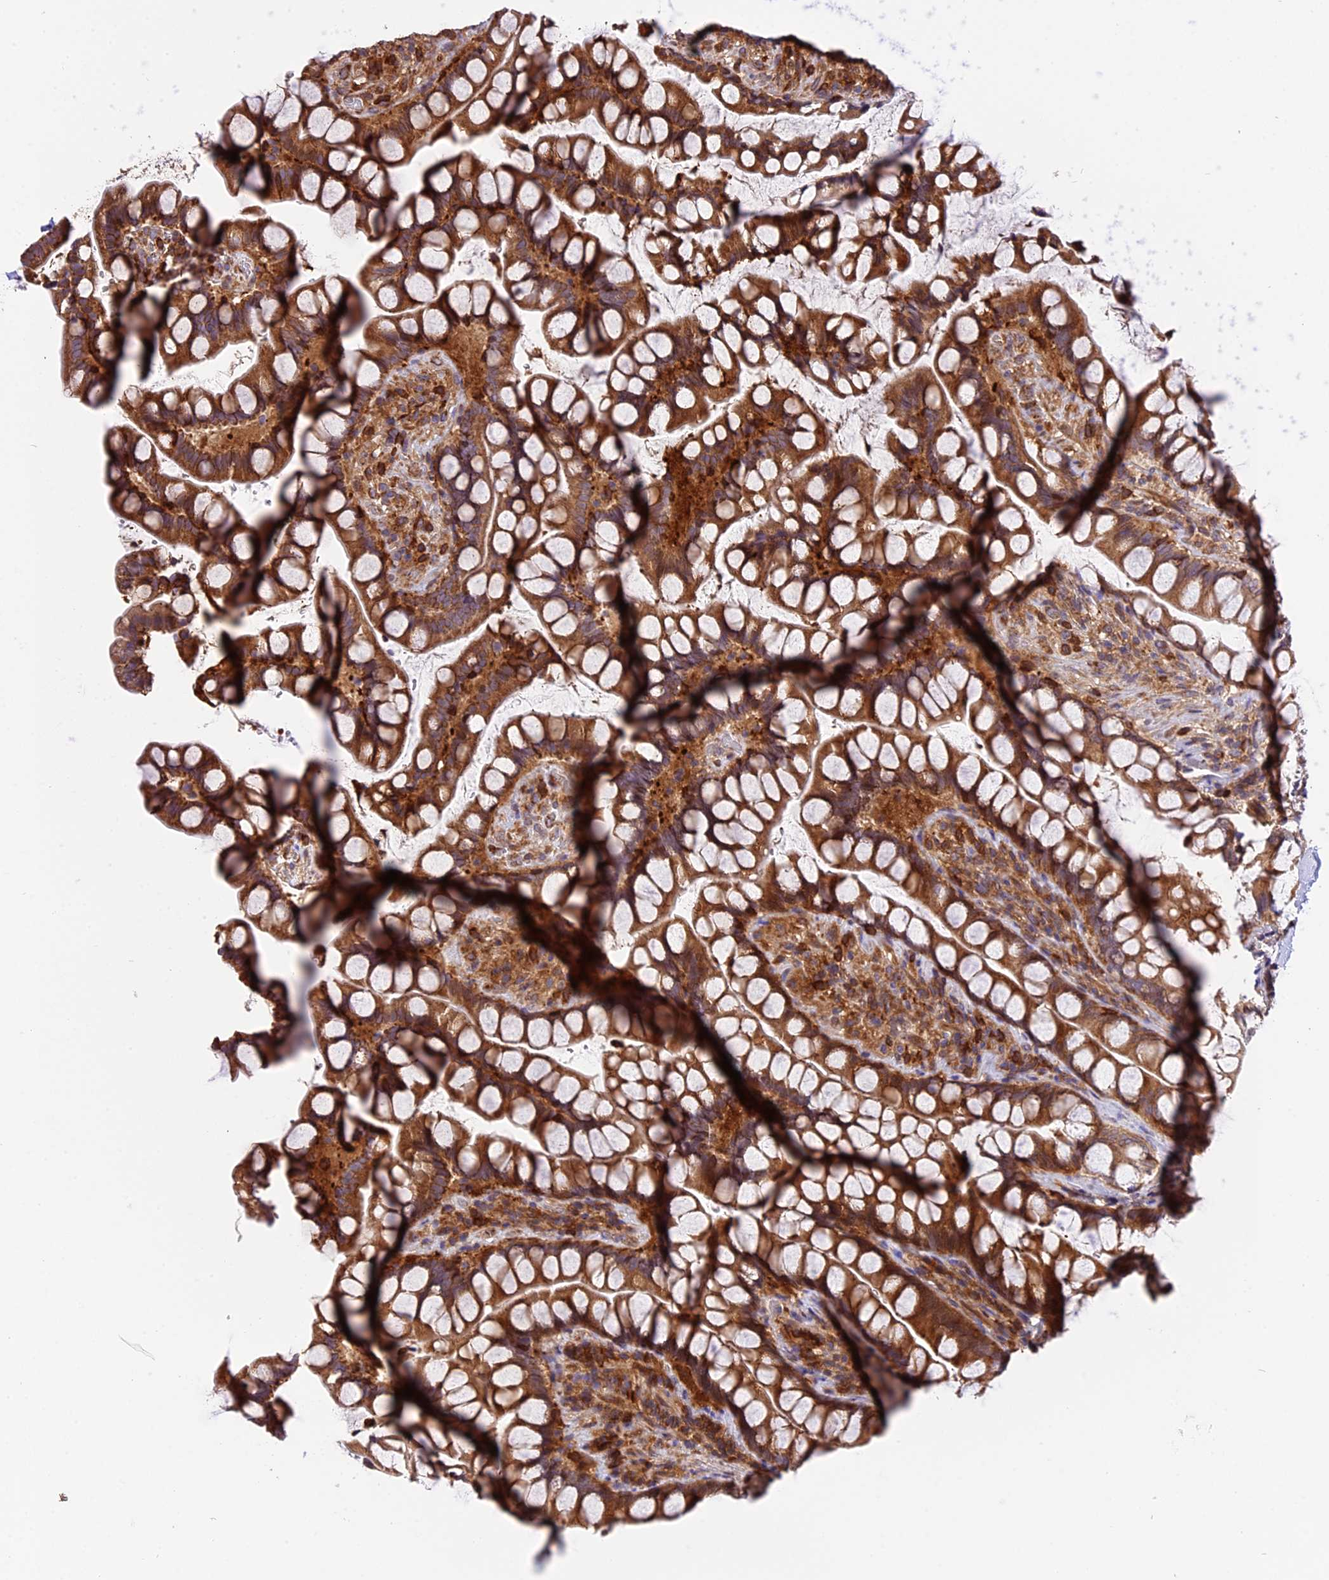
{"staining": {"intensity": "strong", "quantity": "25%-75%", "location": "cytoplasmic/membranous"}, "tissue": "small intestine", "cell_type": "Glandular cells", "image_type": "normal", "snomed": [{"axis": "morphology", "description": "Normal tissue, NOS"}, {"axis": "topography", "description": "Small intestine"}], "caption": "A micrograph of human small intestine stained for a protein displays strong cytoplasmic/membranous brown staining in glandular cells.", "gene": "HERPUD1", "patient": {"sex": "male", "age": 70}}